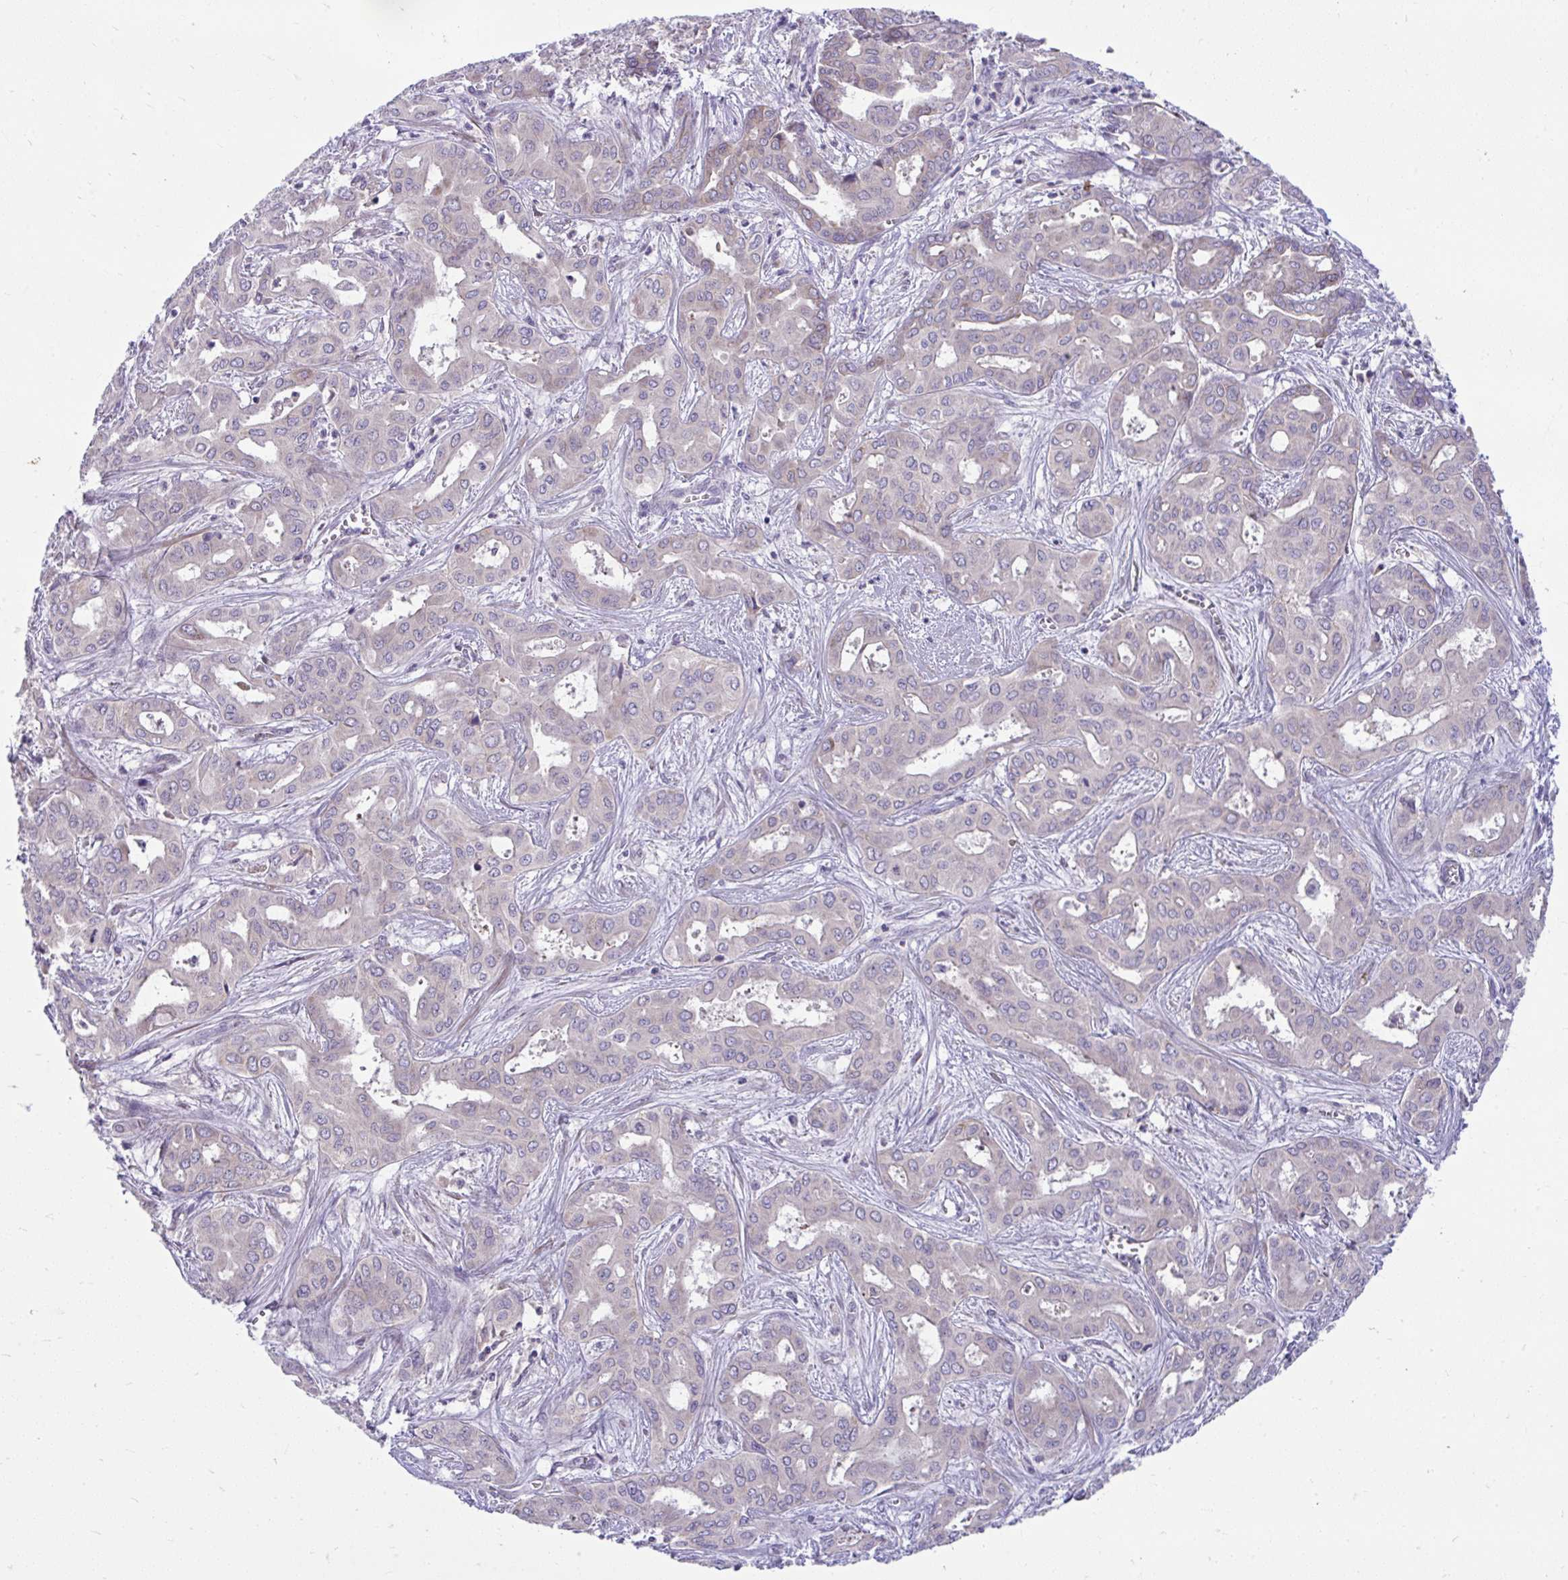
{"staining": {"intensity": "negative", "quantity": "none", "location": "none"}, "tissue": "liver cancer", "cell_type": "Tumor cells", "image_type": "cancer", "snomed": [{"axis": "morphology", "description": "Cholangiocarcinoma"}, {"axis": "topography", "description": "Liver"}], "caption": "Tumor cells show no significant expression in cholangiocarcinoma (liver).", "gene": "PIGZ", "patient": {"sex": "female", "age": 64}}